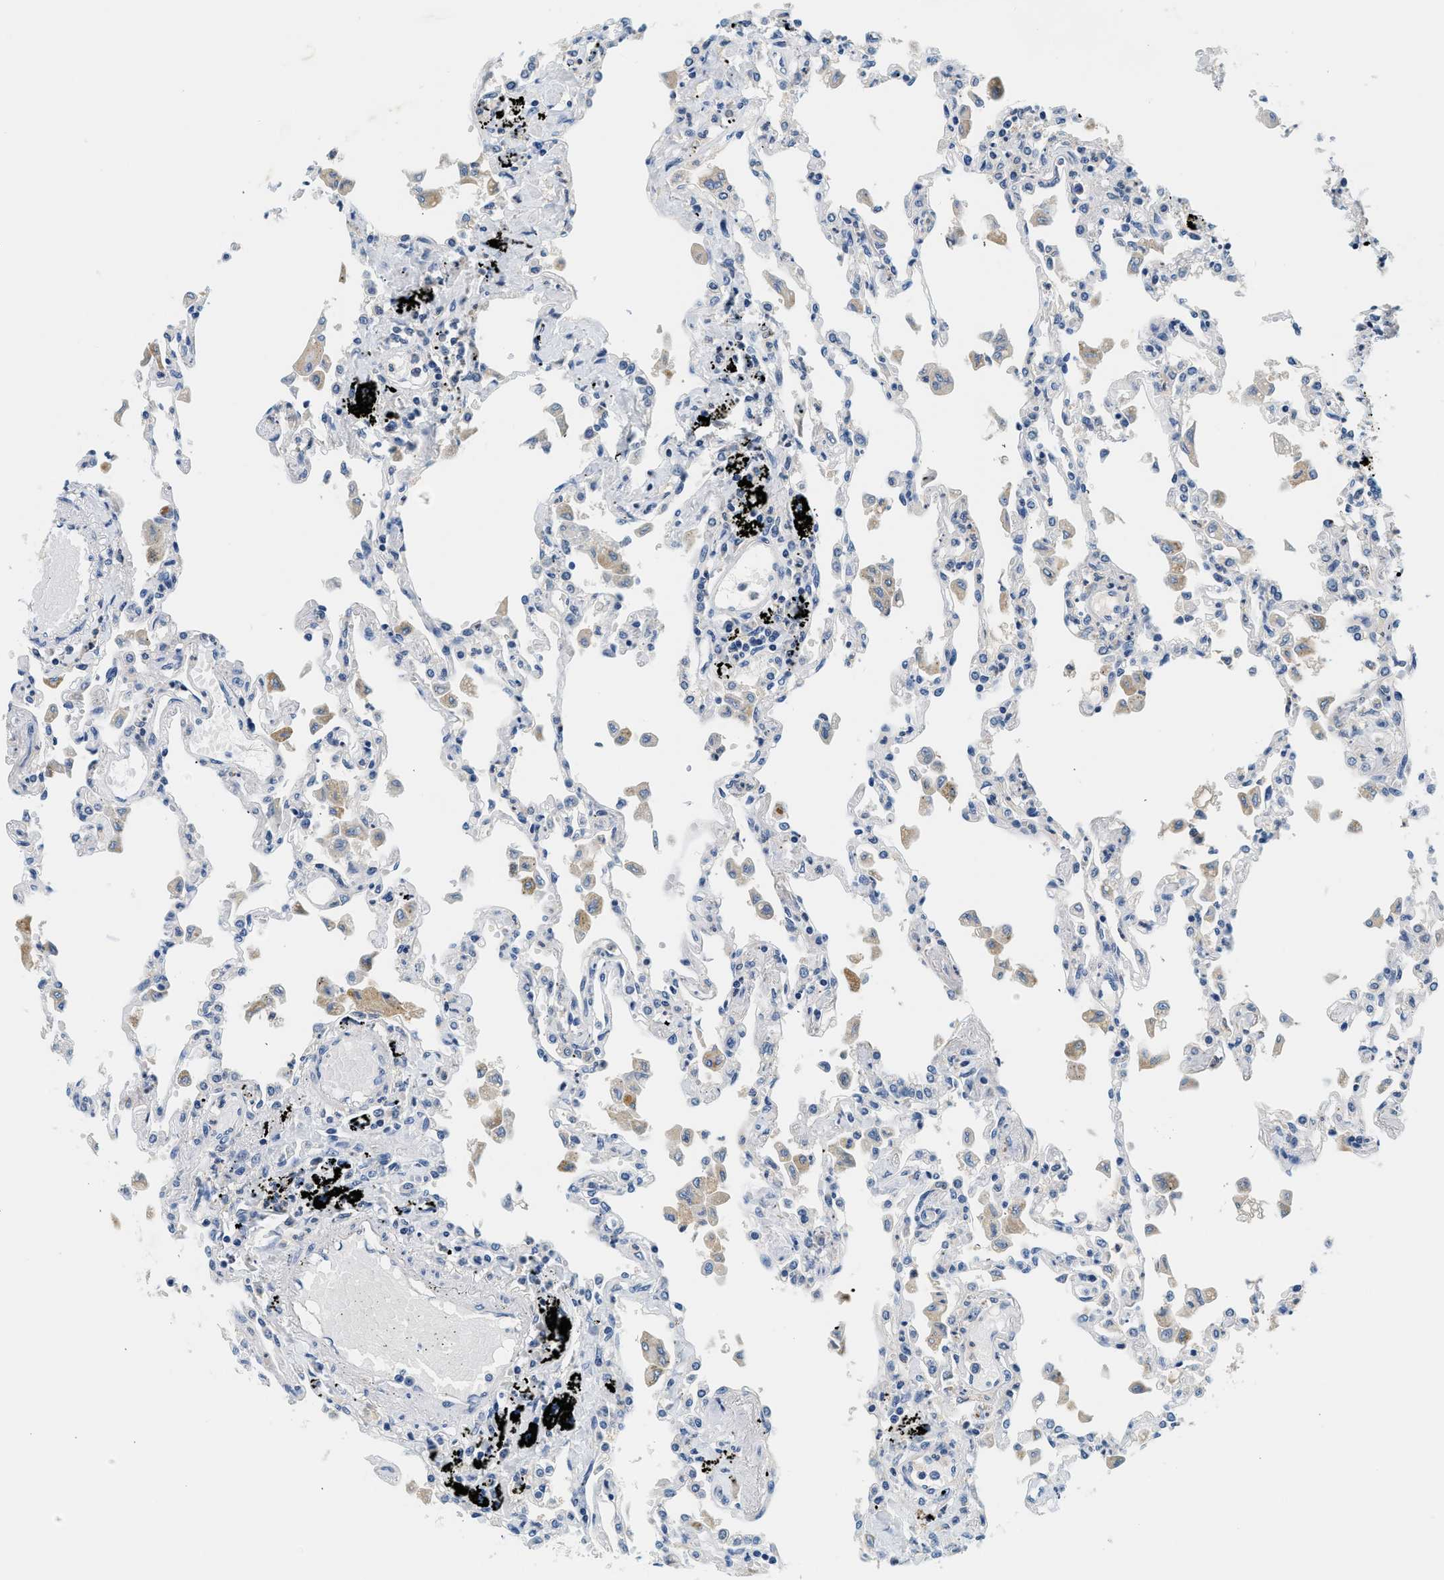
{"staining": {"intensity": "negative", "quantity": "none", "location": "none"}, "tissue": "lung", "cell_type": "Alveolar cells", "image_type": "normal", "snomed": [{"axis": "morphology", "description": "Normal tissue, NOS"}, {"axis": "topography", "description": "Bronchus"}, {"axis": "topography", "description": "Lung"}], "caption": "Photomicrograph shows no protein expression in alveolar cells of normal lung. (Stains: DAB immunohistochemistry (IHC) with hematoxylin counter stain, Microscopy: brightfield microscopy at high magnification).", "gene": "SLC35E1", "patient": {"sex": "female", "age": 49}}